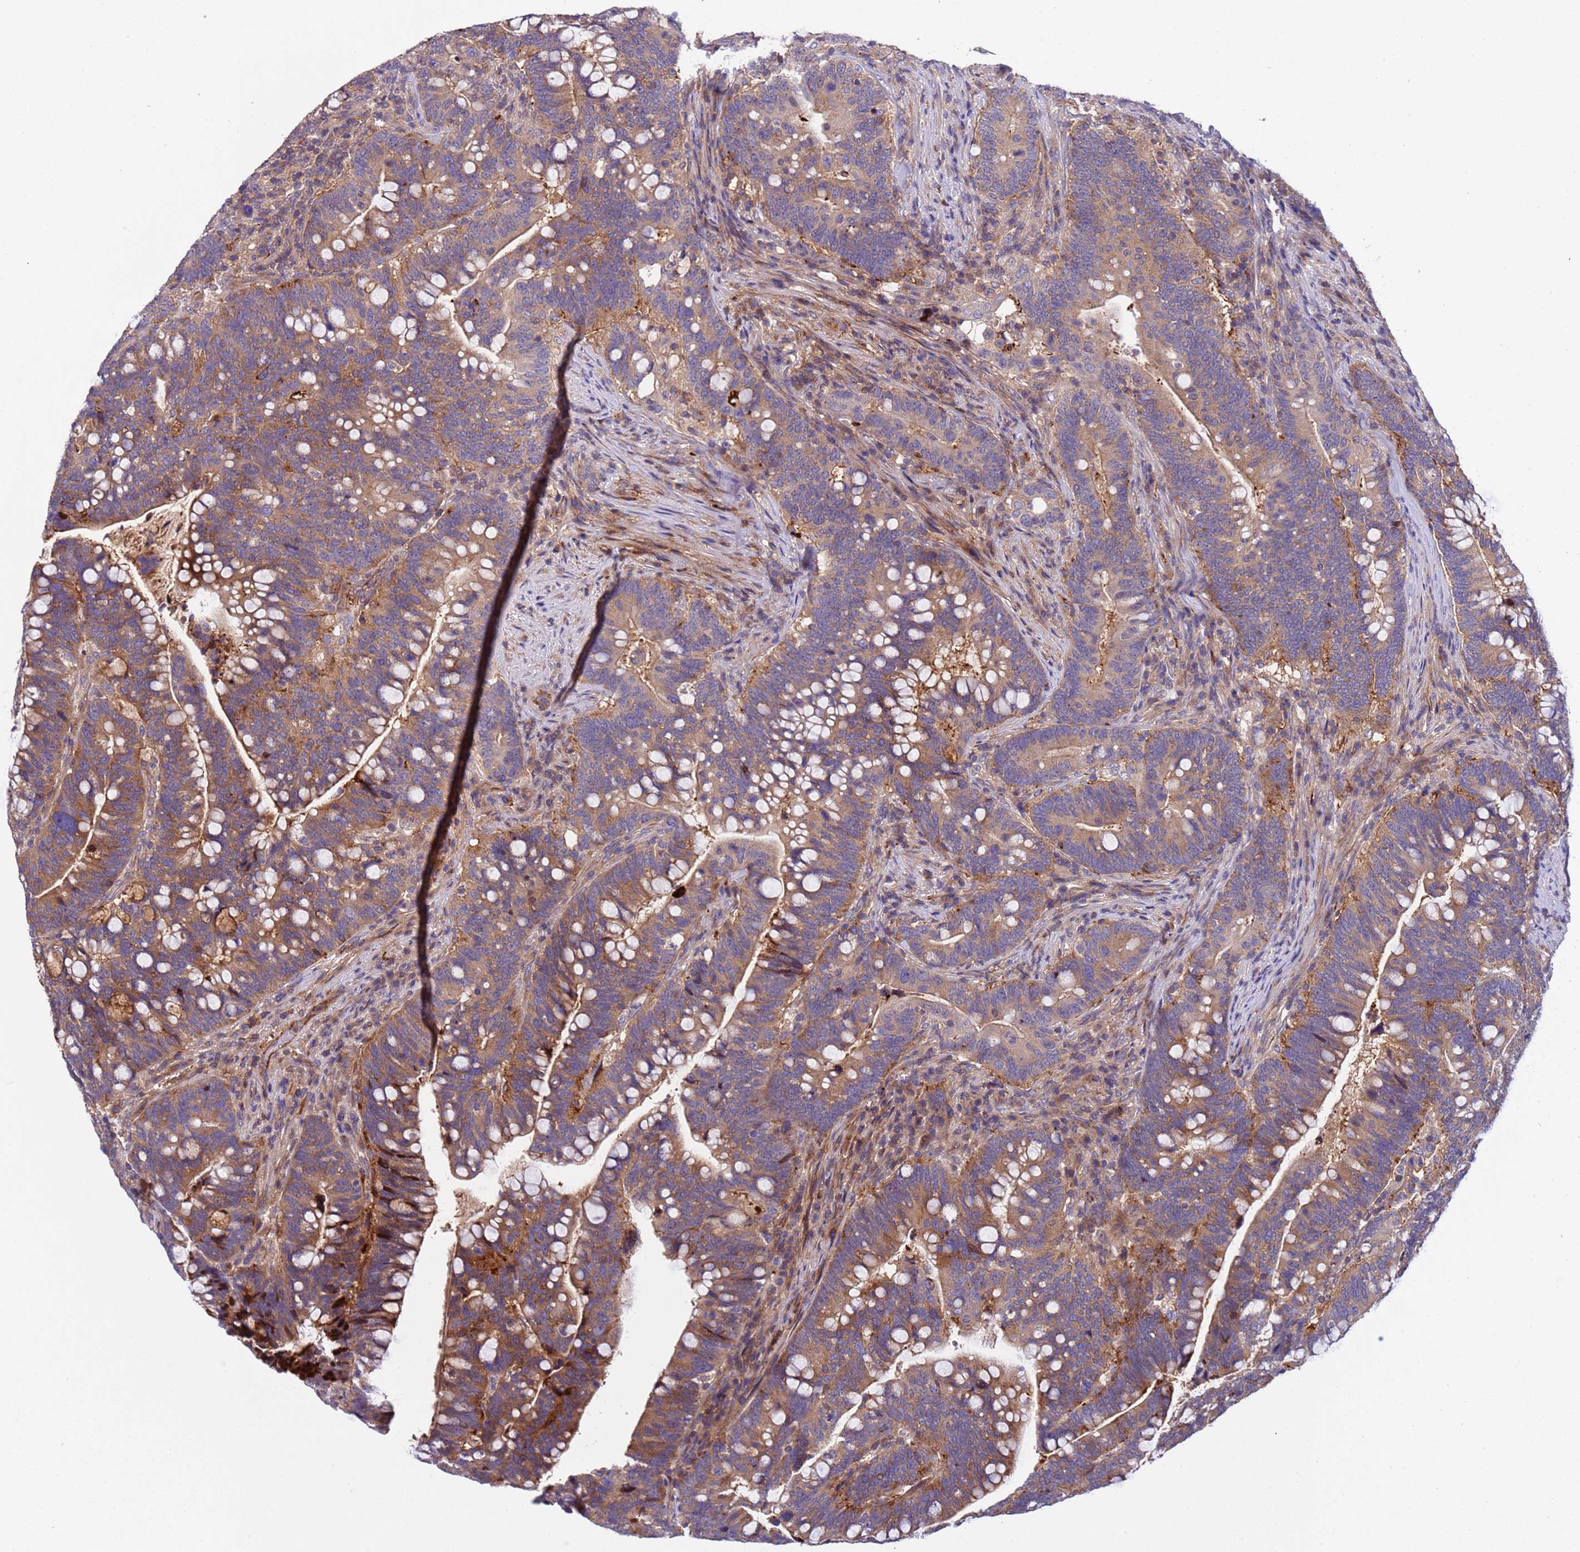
{"staining": {"intensity": "moderate", "quantity": ">75%", "location": "cytoplasmic/membranous"}, "tissue": "colorectal cancer", "cell_type": "Tumor cells", "image_type": "cancer", "snomed": [{"axis": "morphology", "description": "Normal tissue, NOS"}, {"axis": "morphology", "description": "Adenocarcinoma, NOS"}, {"axis": "topography", "description": "Colon"}], "caption": "This is a micrograph of immunohistochemistry staining of colorectal adenocarcinoma, which shows moderate positivity in the cytoplasmic/membranous of tumor cells.", "gene": "PARP16", "patient": {"sex": "female", "age": 66}}